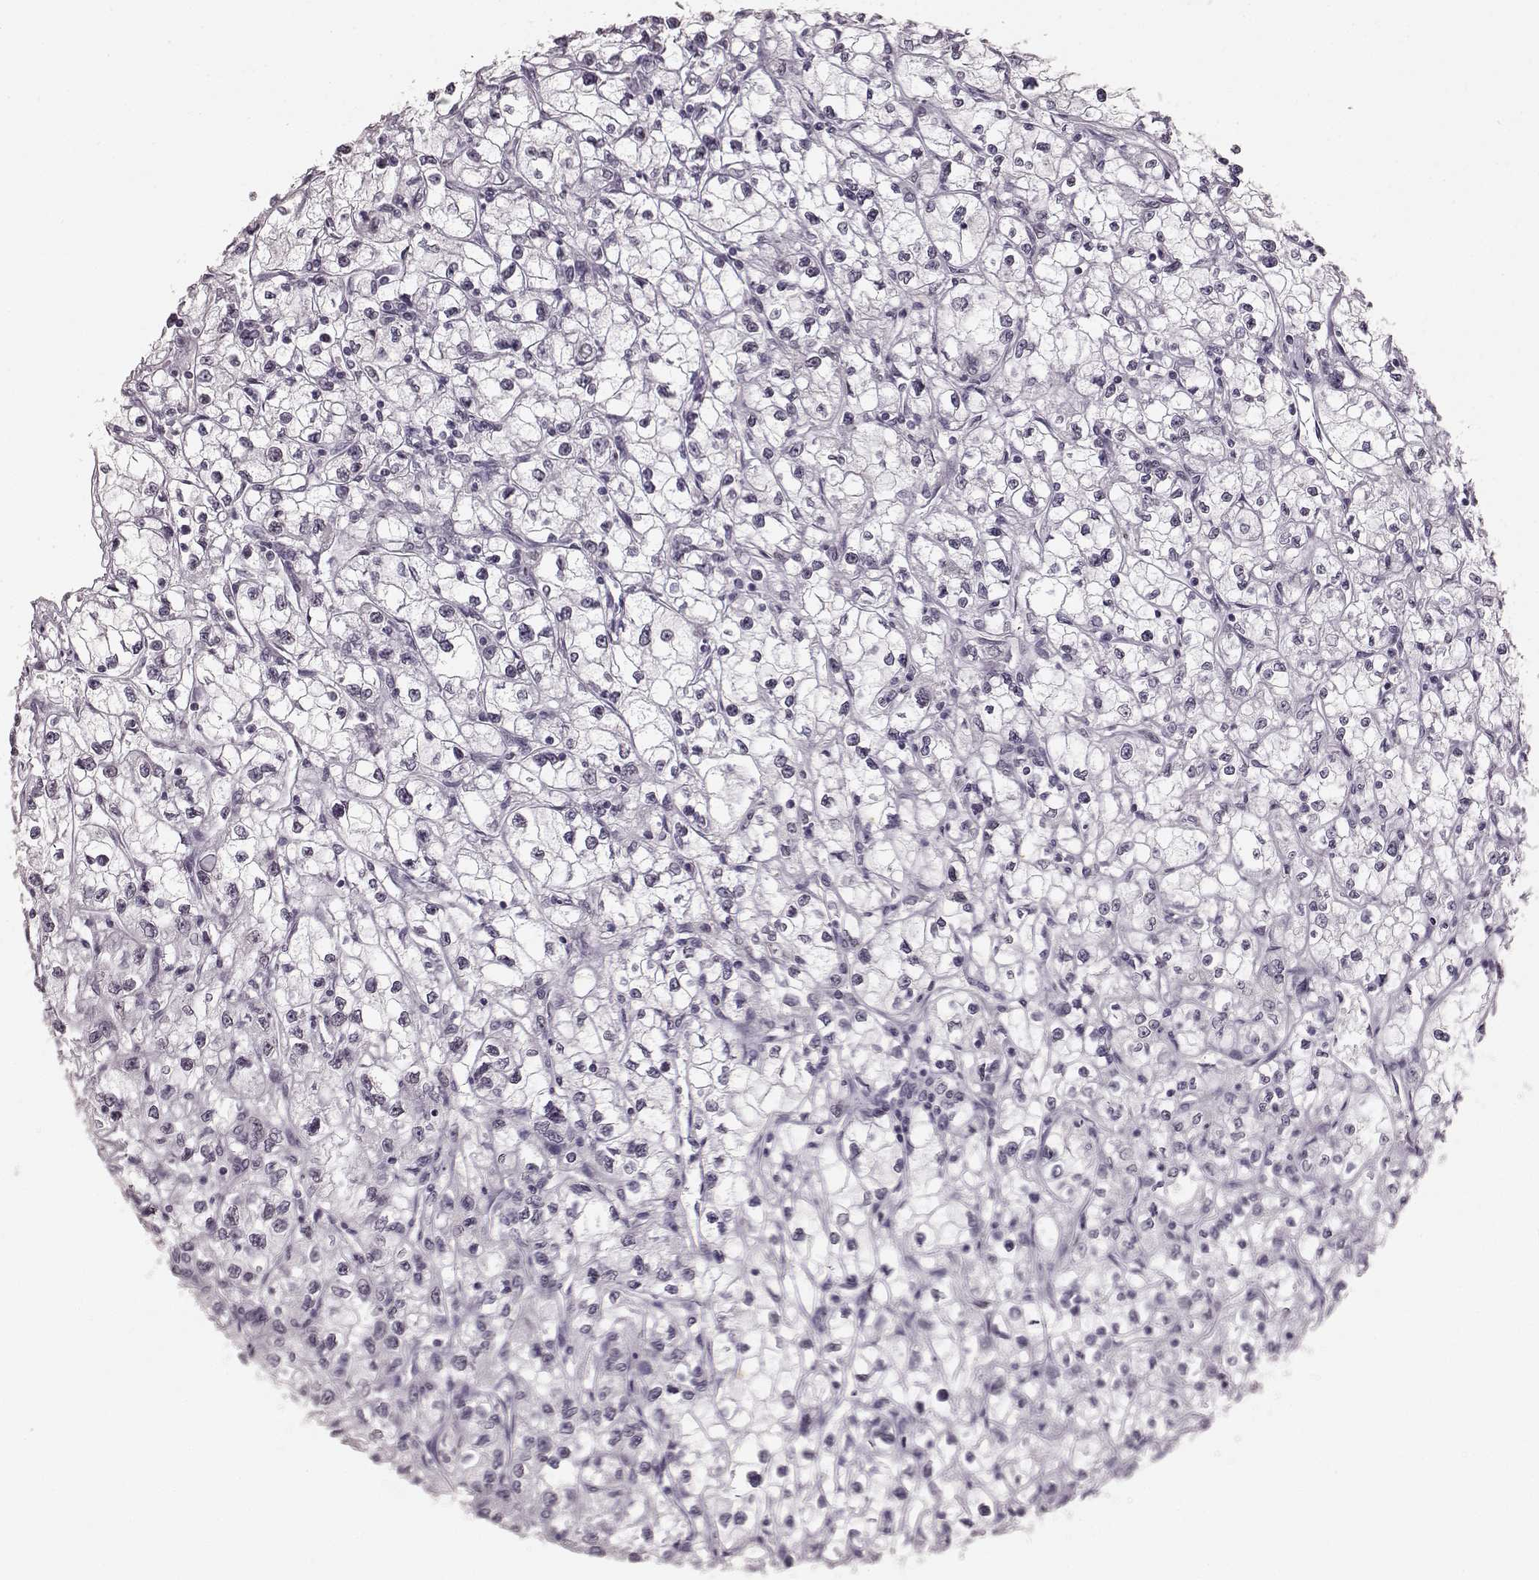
{"staining": {"intensity": "negative", "quantity": "none", "location": "none"}, "tissue": "renal cancer", "cell_type": "Tumor cells", "image_type": "cancer", "snomed": [{"axis": "morphology", "description": "Adenocarcinoma, NOS"}, {"axis": "topography", "description": "Kidney"}], "caption": "A photomicrograph of renal cancer stained for a protein demonstrates no brown staining in tumor cells. (DAB (3,3'-diaminobenzidine) IHC, high magnification).", "gene": "DCAF12", "patient": {"sex": "male", "age": 67}}